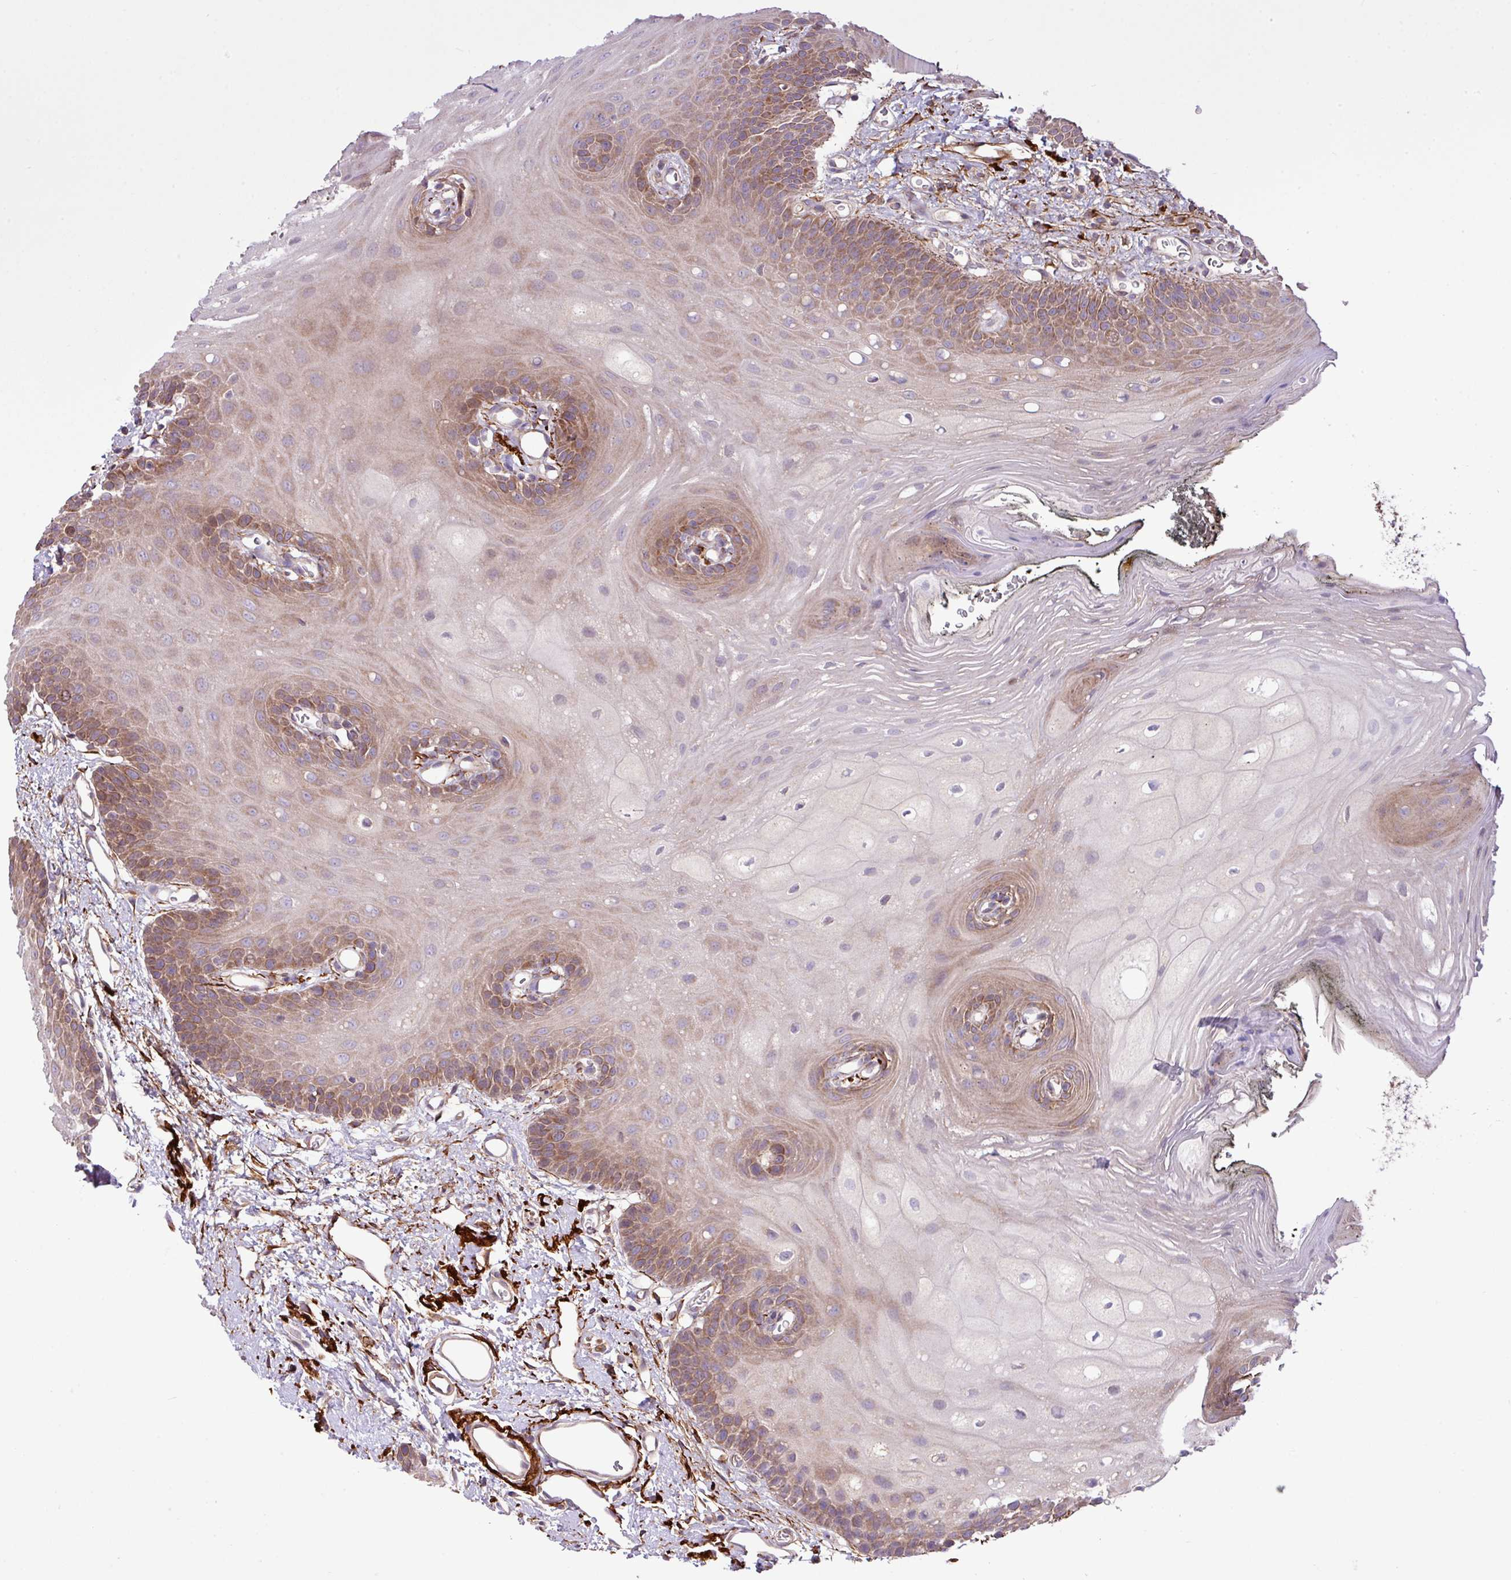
{"staining": {"intensity": "moderate", "quantity": "25%-75%", "location": "cytoplasmic/membranous"}, "tissue": "oral mucosa", "cell_type": "Squamous epithelial cells", "image_type": "normal", "snomed": [{"axis": "morphology", "description": "Normal tissue, NOS"}, {"axis": "morphology", "description": "Squamous cell carcinoma, NOS"}, {"axis": "topography", "description": "Oral tissue"}, {"axis": "topography", "description": "Head-Neck"}], "caption": "The immunohistochemical stain highlights moderate cytoplasmic/membranous expression in squamous epithelial cells of benign oral mucosa.", "gene": "MEGF6", "patient": {"sex": "female", "age": 81}}